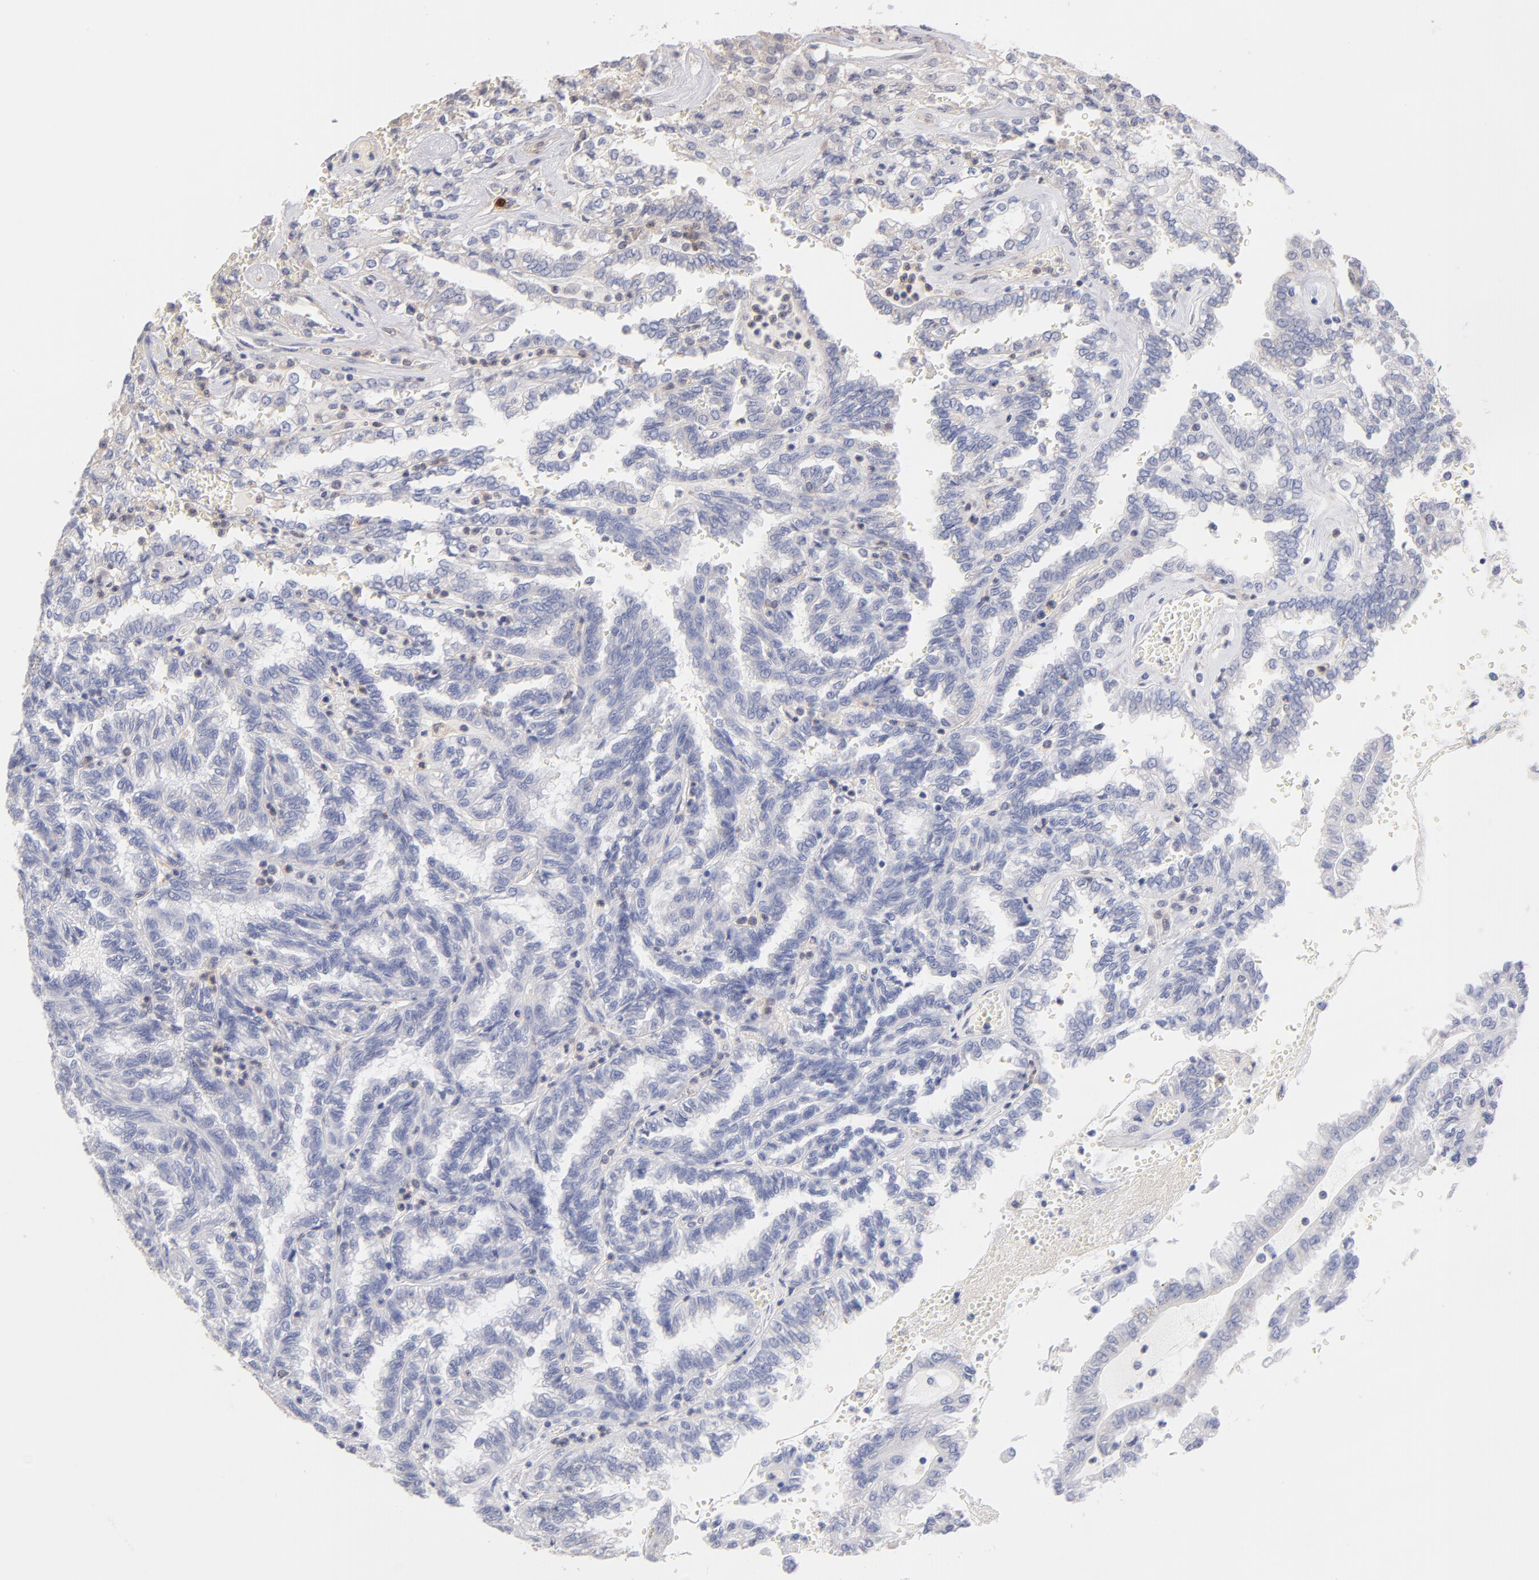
{"staining": {"intensity": "negative", "quantity": "none", "location": "none"}, "tissue": "renal cancer", "cell_type": "Tumor cells", "image_type": "cancer", "snomed": [{"axis": "morphology", "description": "Inflammation, NOS"}, {"axis": "morphology", "description": "Adenocarcinoma, NOS"}, {"axis": "topography", "description": "Kidney"}], "caption": "A high-resolution image shows immunohistochemistry (IHC) staining of adenocarcinoma (renal), which shows no significant positivity in tumor cells. (Stains: DAB IHC with hematoxylin counter stain, Microscopy: brightfield microscopy at high magnification).", "gene": "BID", "patient": {"sex": "male", "age": 68}}